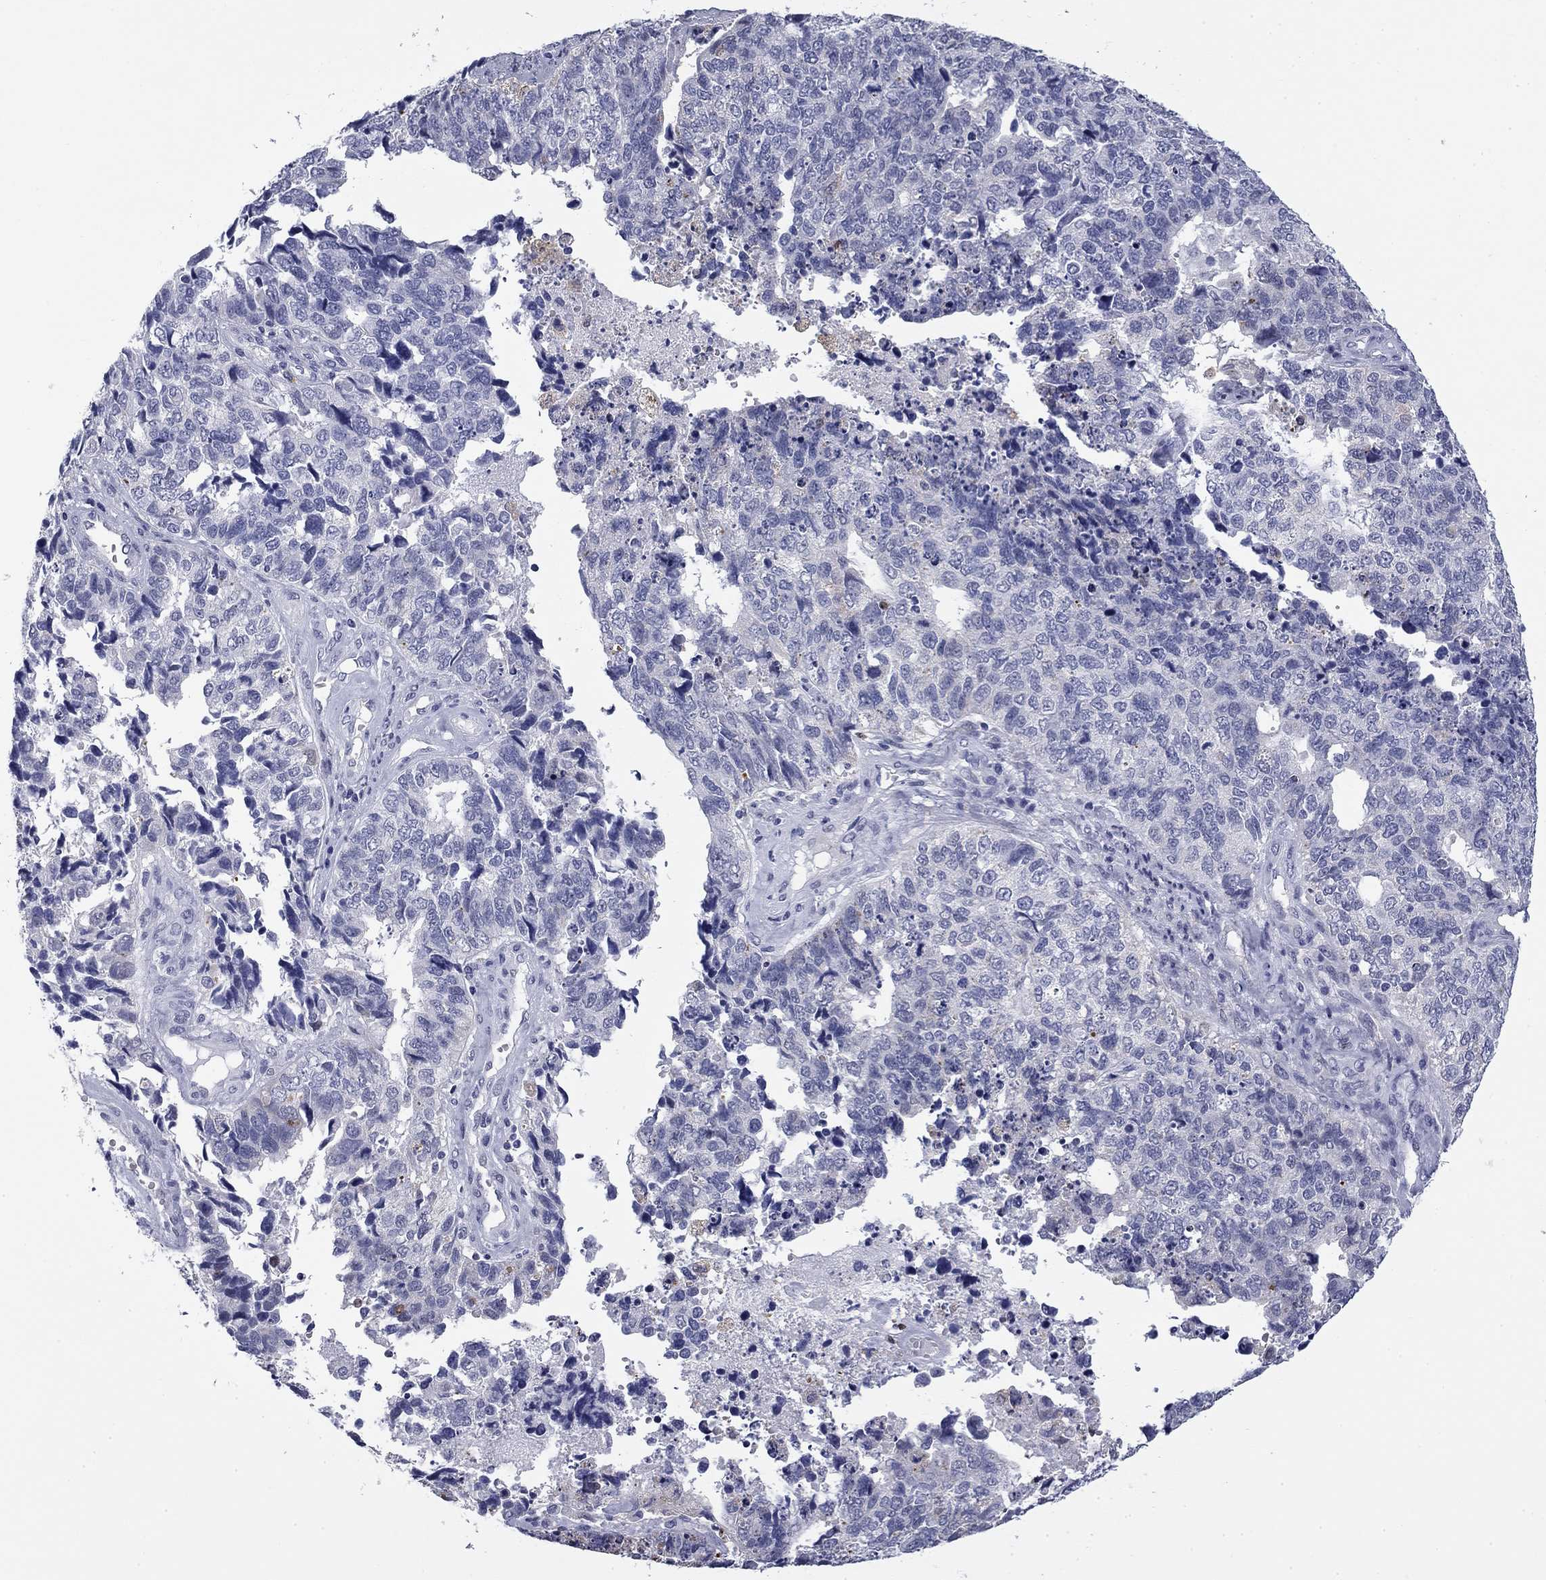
{"staining": {"intensity": "negative", "quantity": "none", "location": "none"}, "tissue": "cervical cancer", "cell_type": "Tumor cells", "image_type": "cancer", "snomed": [{"axis": "morphology", "description": "Squamous cell carcinoma, NOS"}, {"axis": "topography", "description": "Cervix"}], "caption": "High power microscopy histopathology image of an immunohistochemistry image of squamous cell carcinoma (cervical), revealing no significant expression in tumor cells.", "gene": "BCL2L14", "patient": {"sex": "female", "age": 63}}